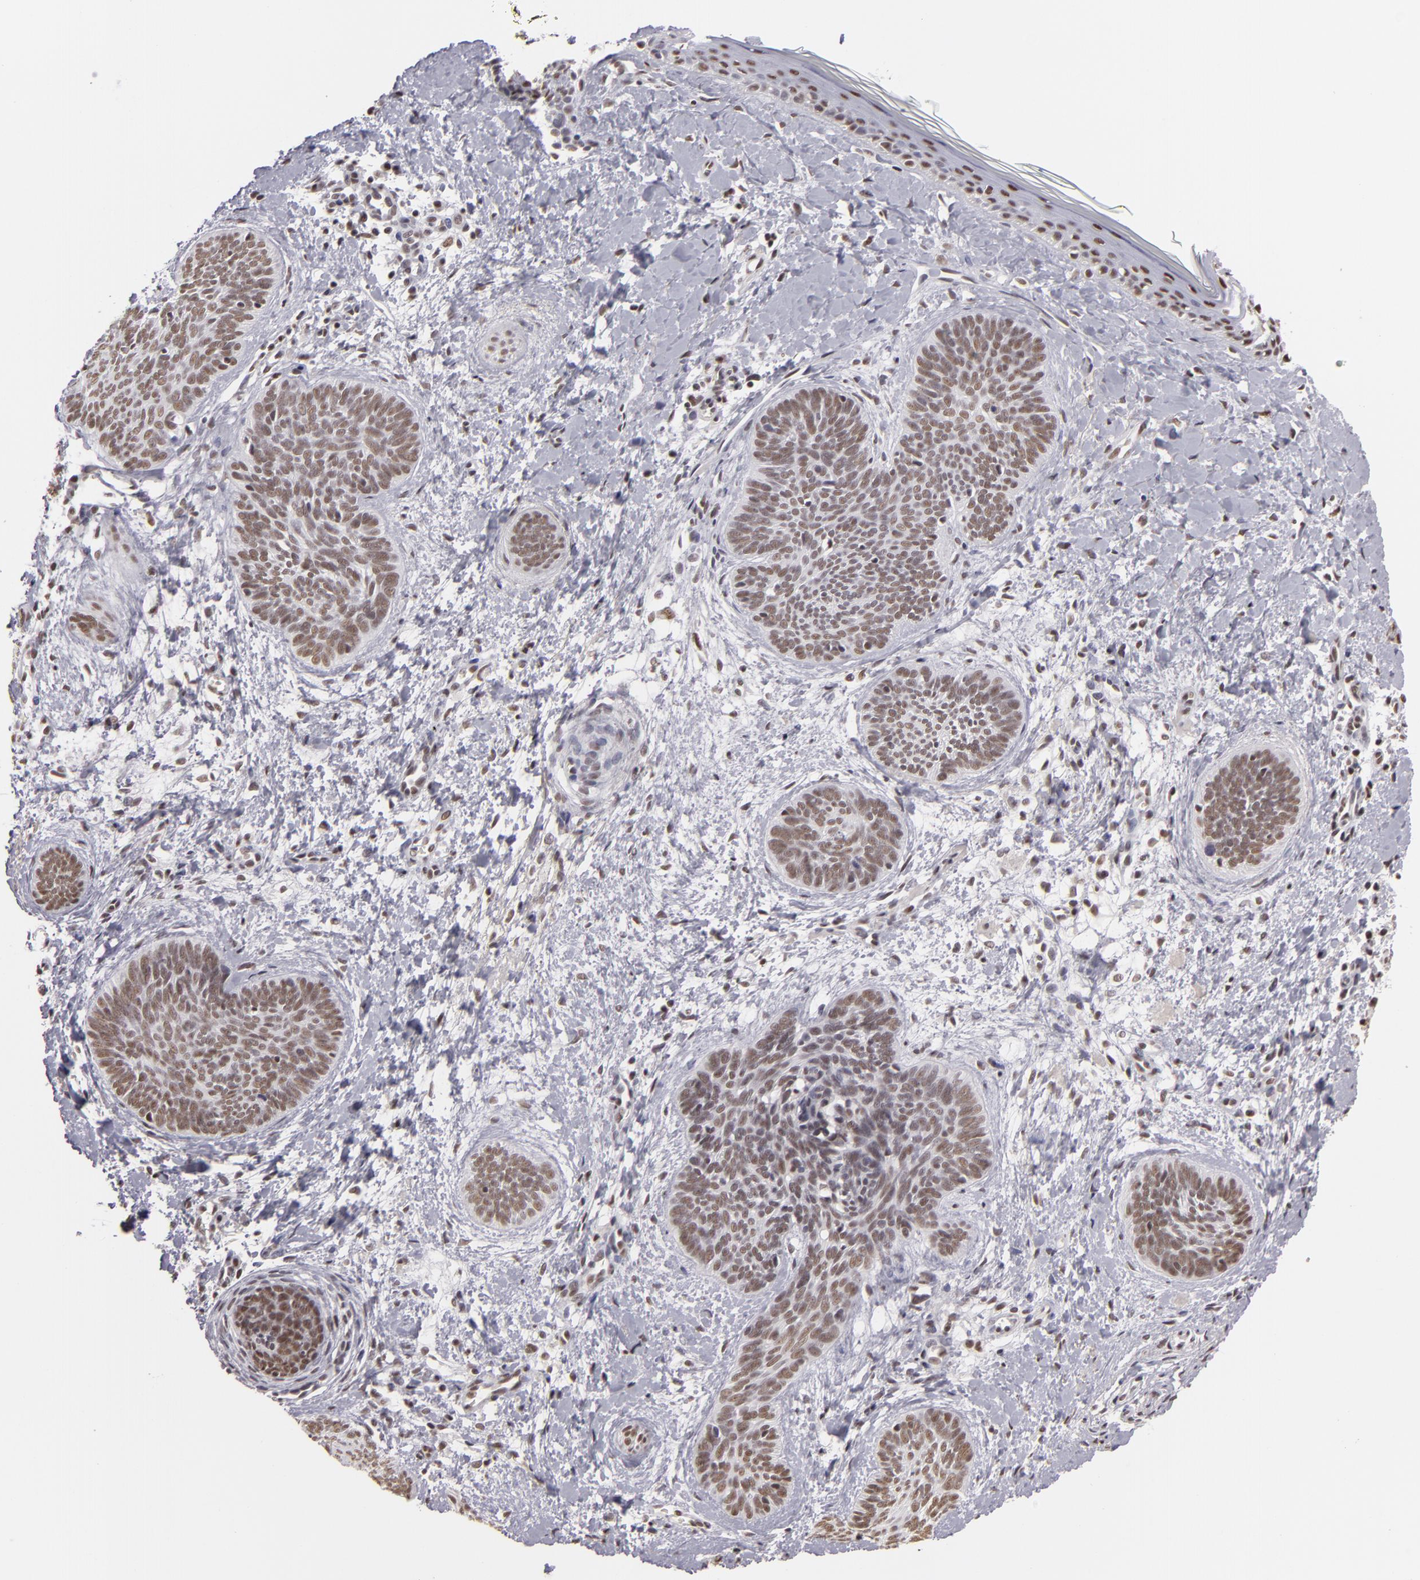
{"staining": {"intensity": "moderate", "quantity": ">75%", "location": "nuclear"}, "tissue": "skin cancer", "cell_type": "Tumor cells", "image_type": "cancer", "snomed": [{"axis": "morphology", "description": "Basal cell carcinoma"}, {"axis": "topography", "description": "Skin"}], "caption": "Tumor cells reveal moderate nuclear positivity in approximately >75% of cells in basal cell carcinoma (skin).", "gene": "INTS6", "patient": {"sex": "female", "age": 81}}